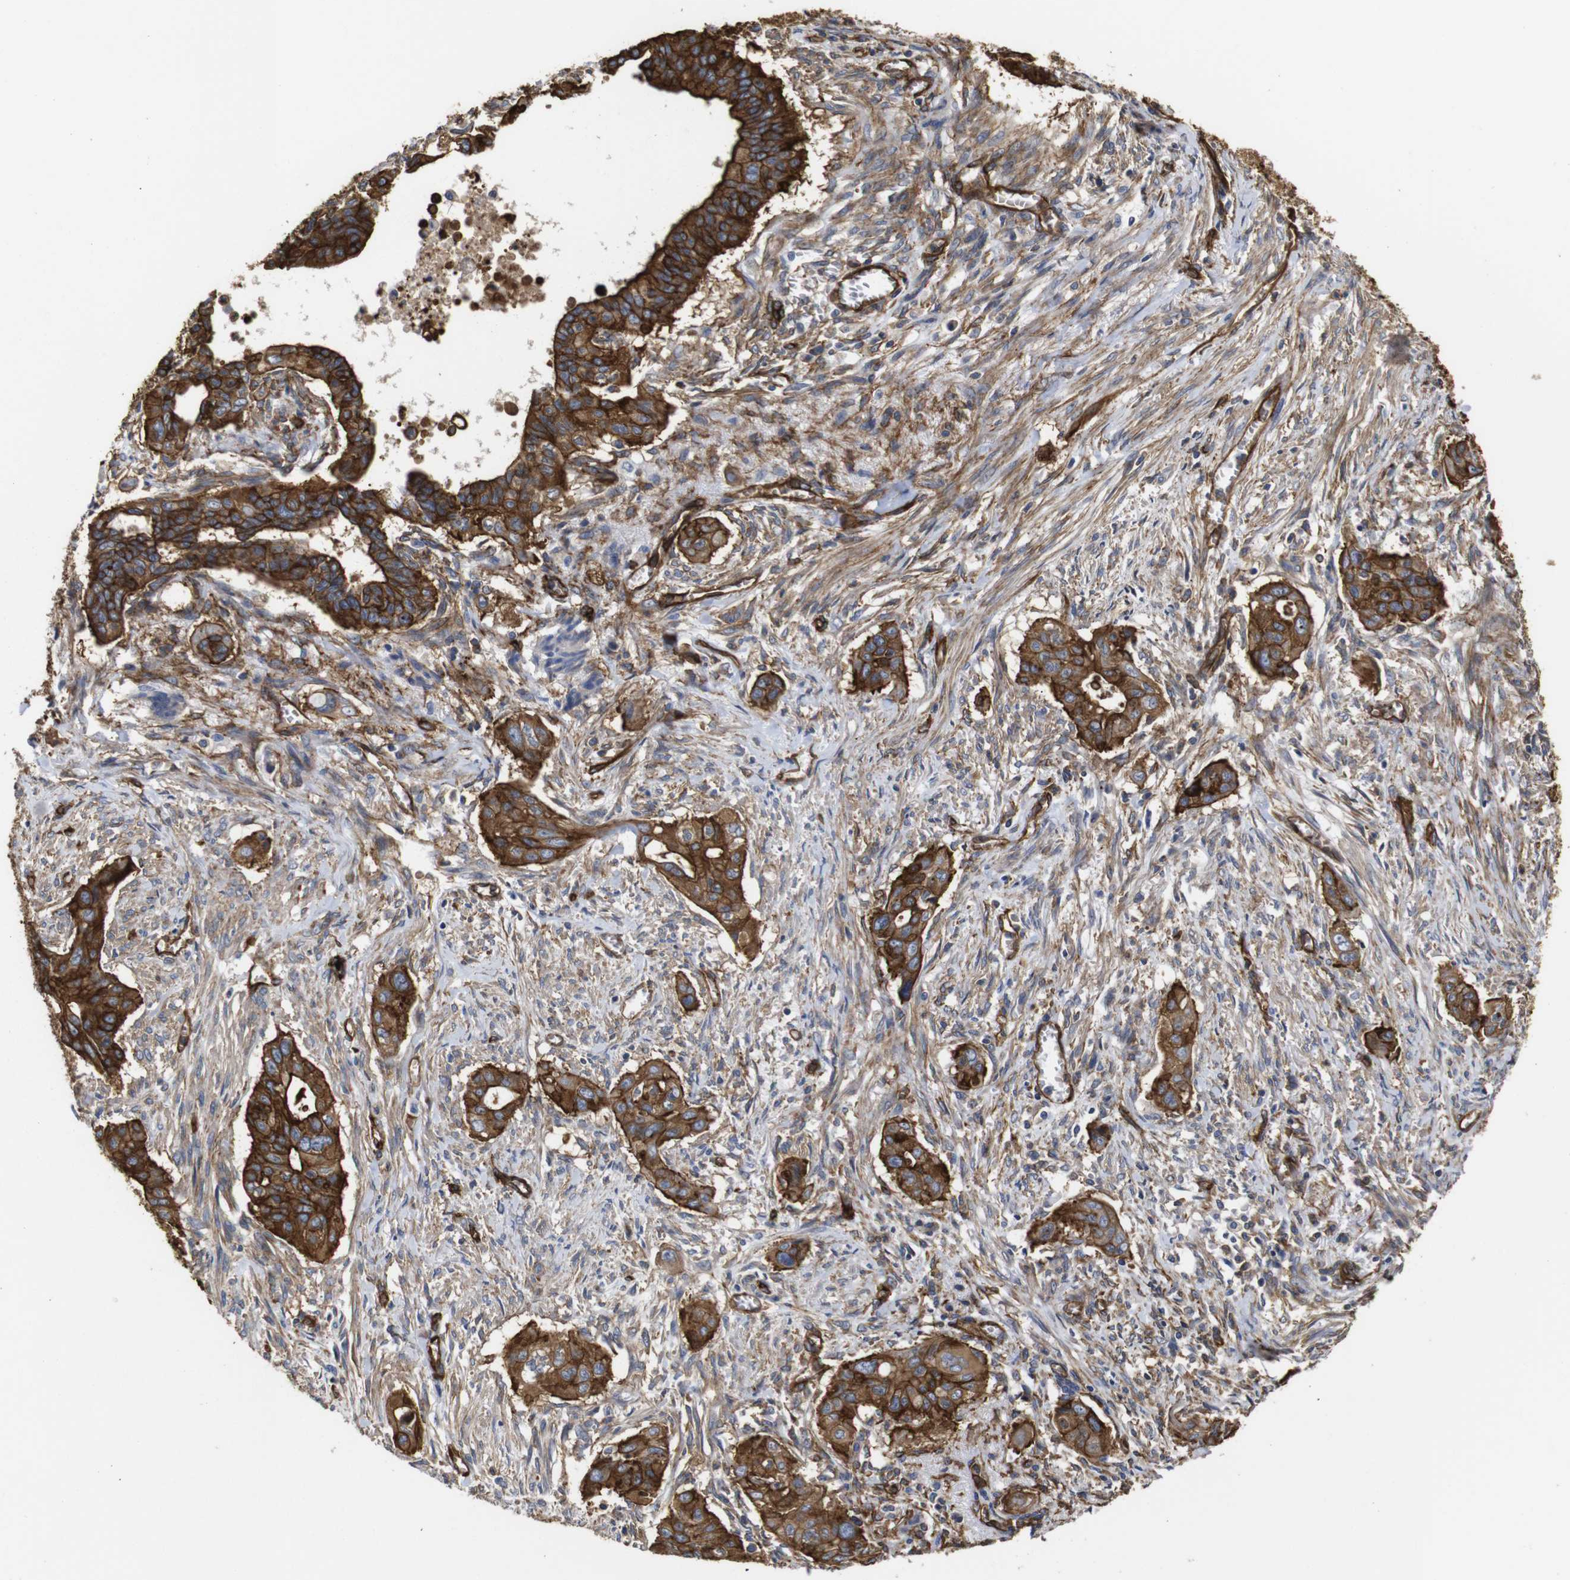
{"staining": {"intensity": "strong", "quantity": ">75%", "location": "cytoplasmic/membranous"}, "tissue": "pancreatic cancer", "cell_type": "Tumor cells", "image_type": "cancer", "snomed": [{"axis": "morphology", "description": "Adenocarcinoma, NOS"}, {"axis": "topography", "description": "Pancreas"}], "caption": "Pancreatic cancer stained with immunohistochemistry reveals strong cytoplasmic/membranous positivity in about >75% of tumor cells. The staining was performed using DAB (3,3'-diaminobenzidine) to visualize the protein expression in brown, while the nuclei were stained in blue with hematoxylin (Magnification: 20x).", "gene": "SPTBN1", "patient": {"sex": "male", "age": 77}}